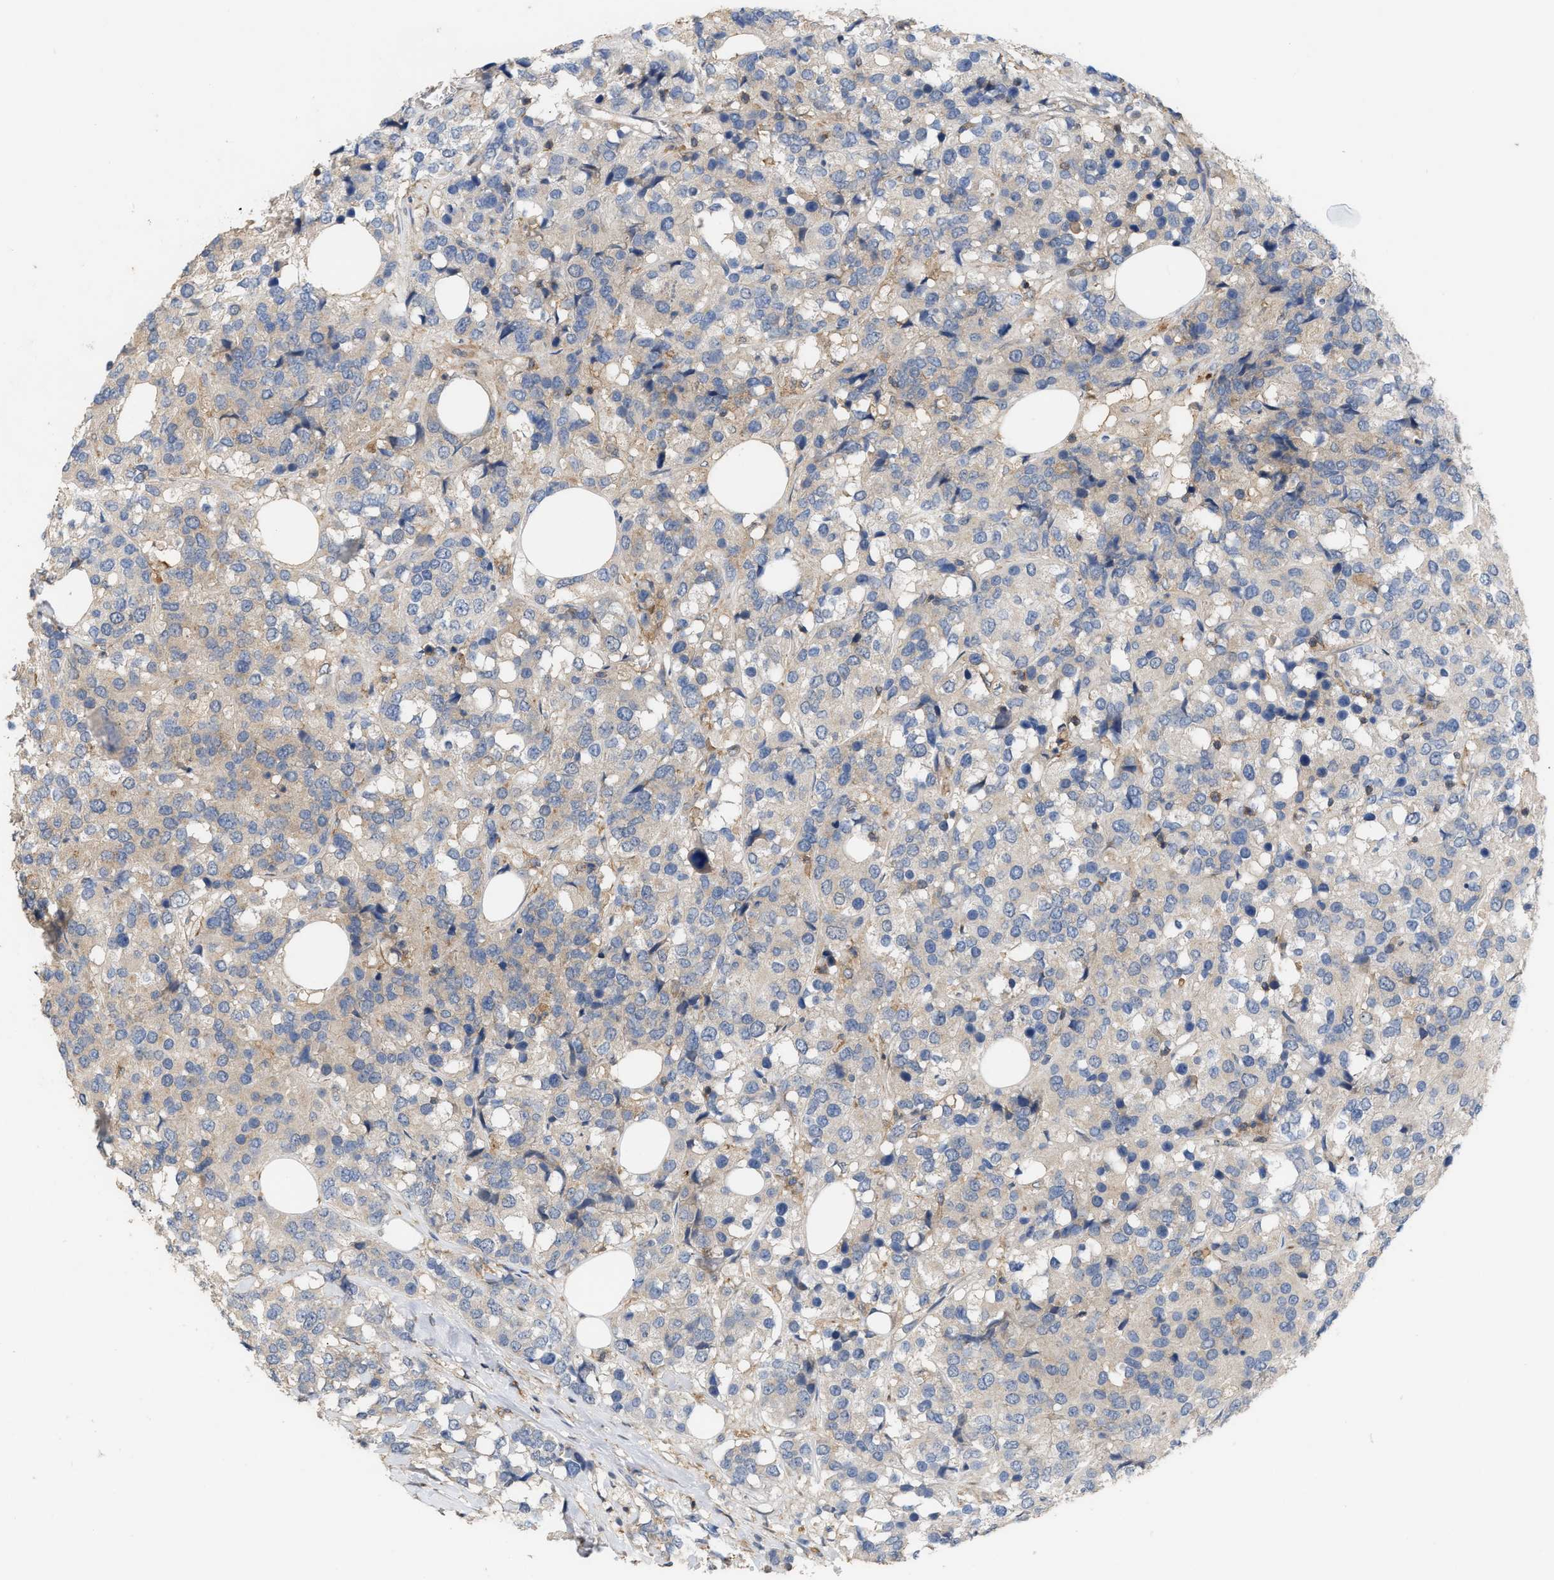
{"staining": {"intensity": "weak", "quantity": "<25%", "location": "cytoplasmic/membranous"}, "tissue": "breast cancer", "cell_type": "Tumor cells", "image_type": "cancer", "snomed": [{"axis": "morphology", "description": "Lobular carcinoma"}, {"axis": "topography", "description": "Breast"}], "caption": "IHC of human breast cancer (lobular carcinoma) demonstrates no expression in tumor cells. (DAB immunohistochemistry (IHC) with hematoxylin counter stain).", "gene": "DBNL", "patient": {"sex": "female", "age": 59}}